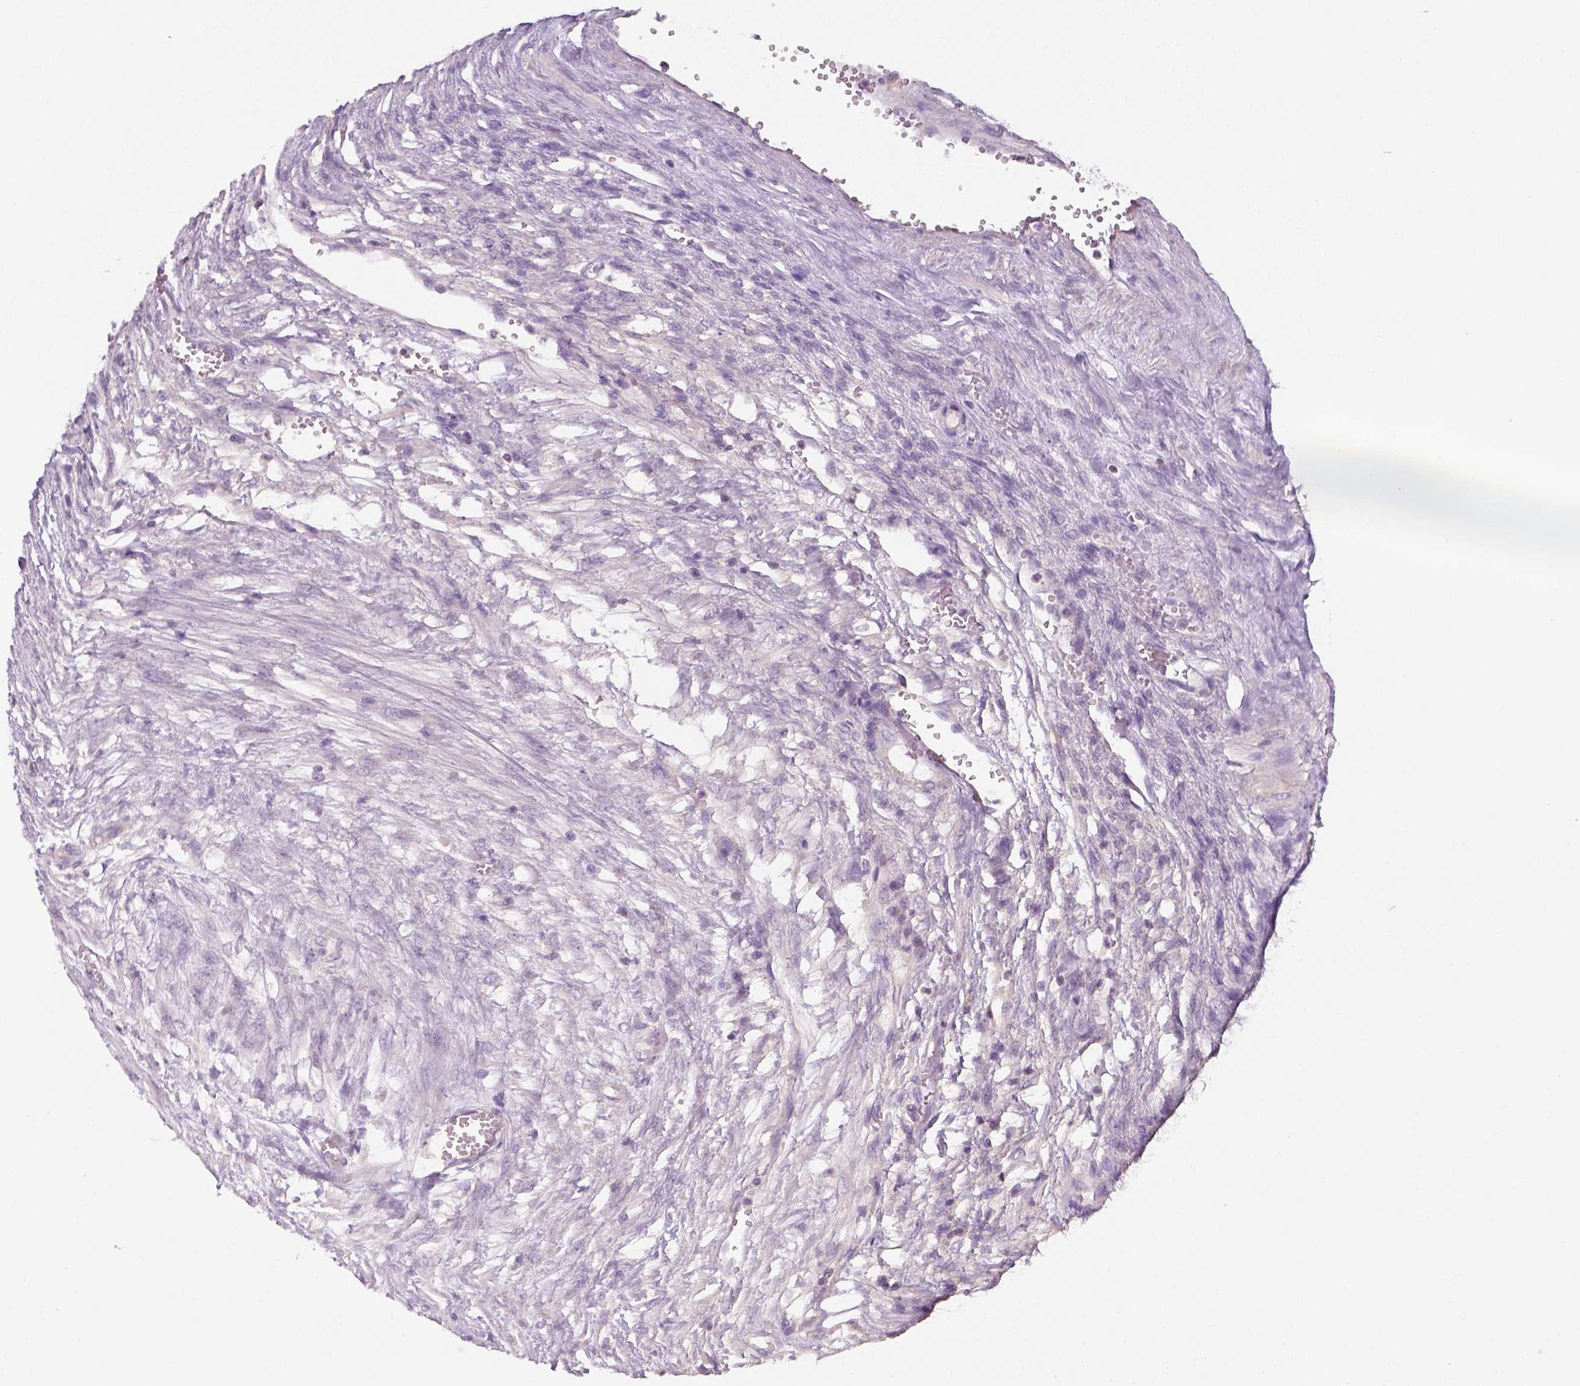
{"staining": {"intensity": "negative", "quantity": "none", "location": "none"}, "tissue": "ovarian cancer", "cell_type": "Tumor cells", "image_type": "cancer", "snomed": [{"axis": "morphology", "description": "Cystadenocarcinoma, serous, NOS"}, {"axis": "topography", "description": "Ovary"}], "caption": "Immunohistochemistry (IHC) micrograph of ovarian cancer (serous cystadenocarcinoma) stained for a protein (brown), which exhibits no staining in tumor cells. Brightfield microscopy of IHC stained with DAB (brown) and hematoxylin (blue), captured at high magnification.", "gene": "EPHB1", "patient": {"sex": "female", "age": 56}}